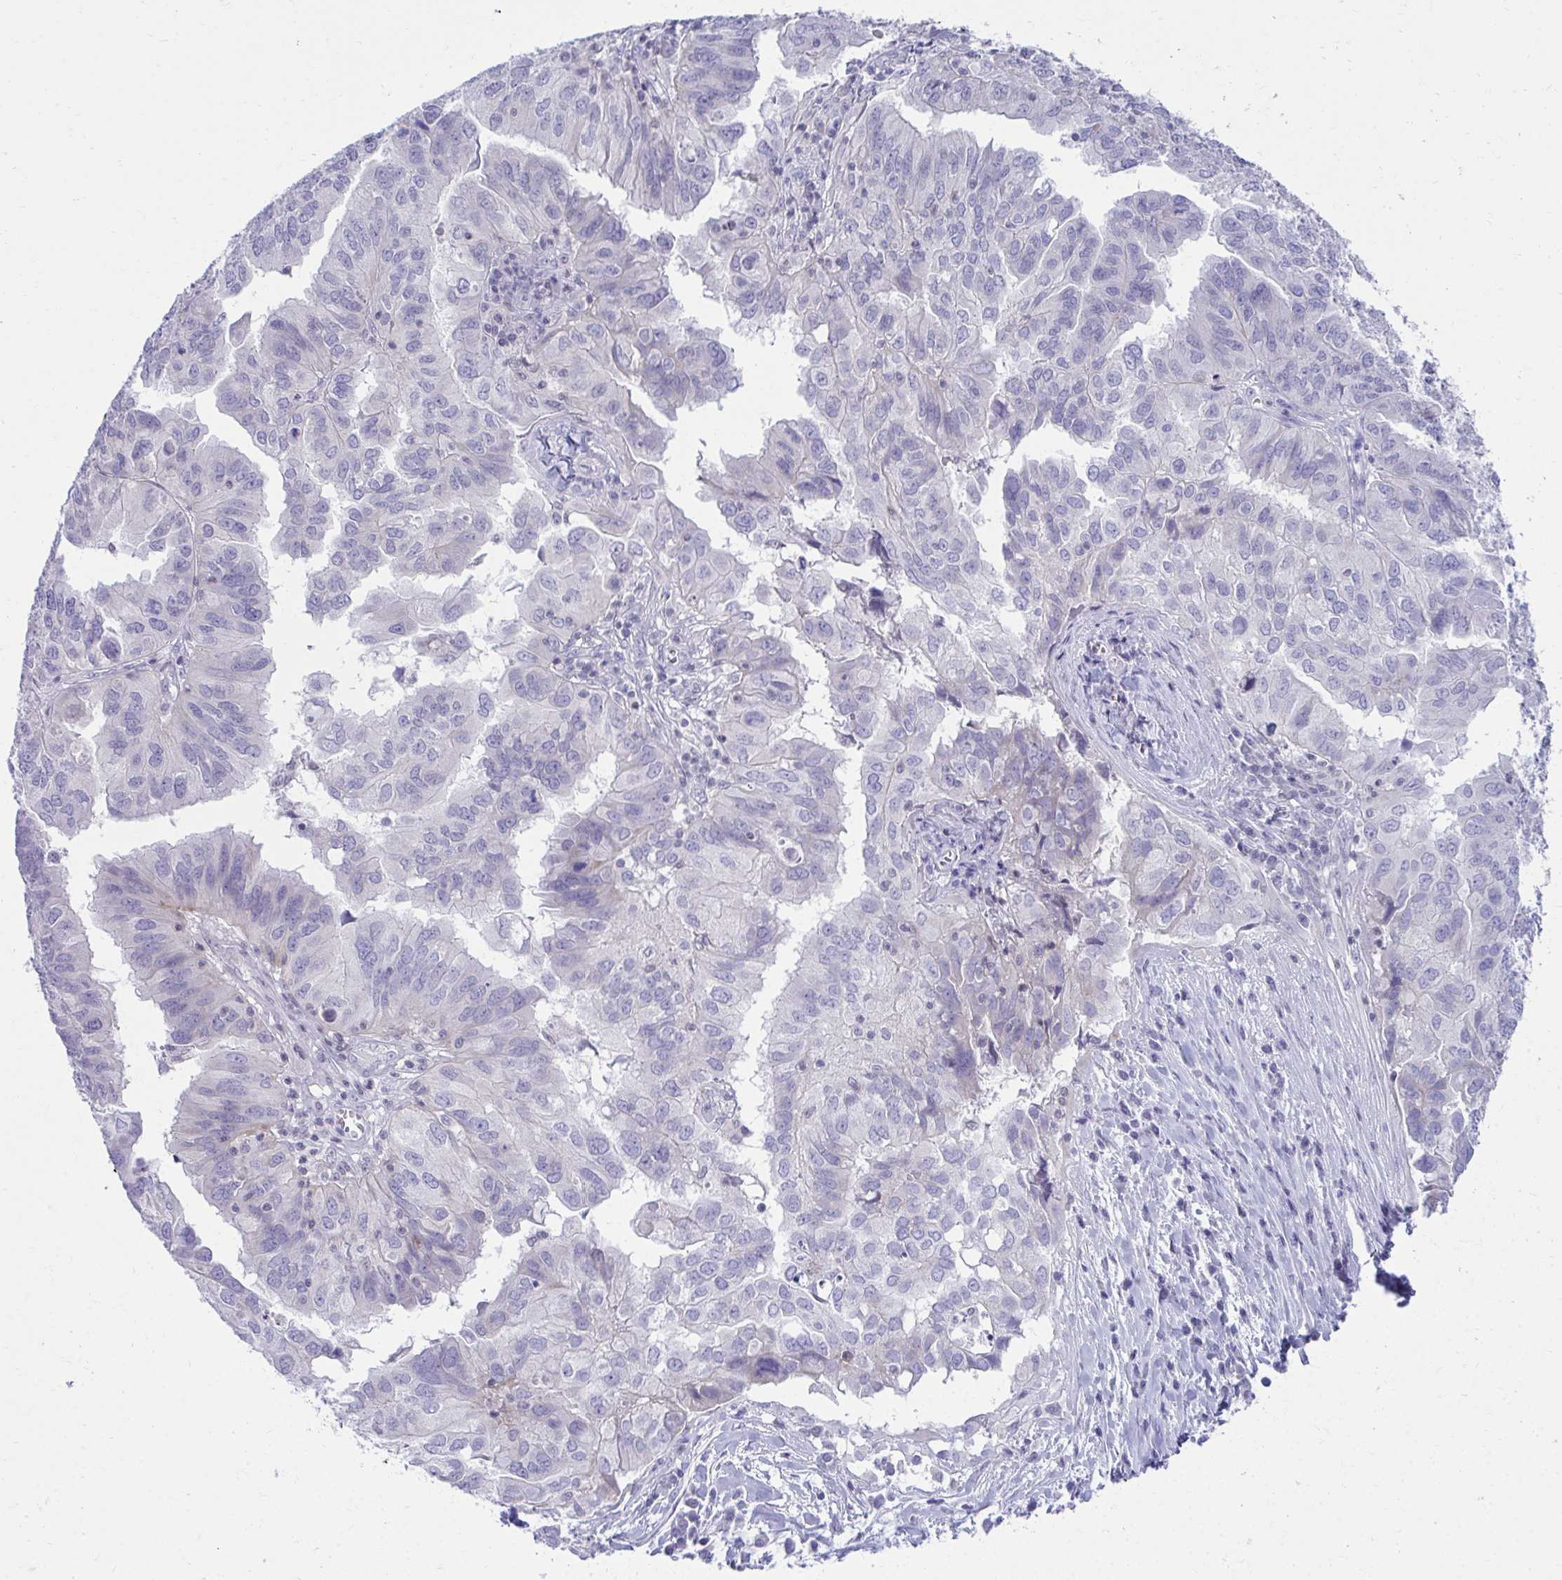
{"staining": {"intensity": "negative", "quantity": "none", "location": "none"}, "tissue": "ovarian cancer", "cell_type": "Tumor cells", "image_type": "cancer", "snomed": [{"axis": "morphology", "description": "Cystadenocarcinoma, serous, NOS"}, {"axis": "topography", "description": "Ovary"}], "caption": "IHC image of neoplastic tissue: human ovarian serous cystadenocarcinoma stained with DAB (3,3'-diaminobenzidine) shows no significant protein staining in tumor cells.", "gene": "OR7A5", "patient": {"sex": "female", "age": 79}}